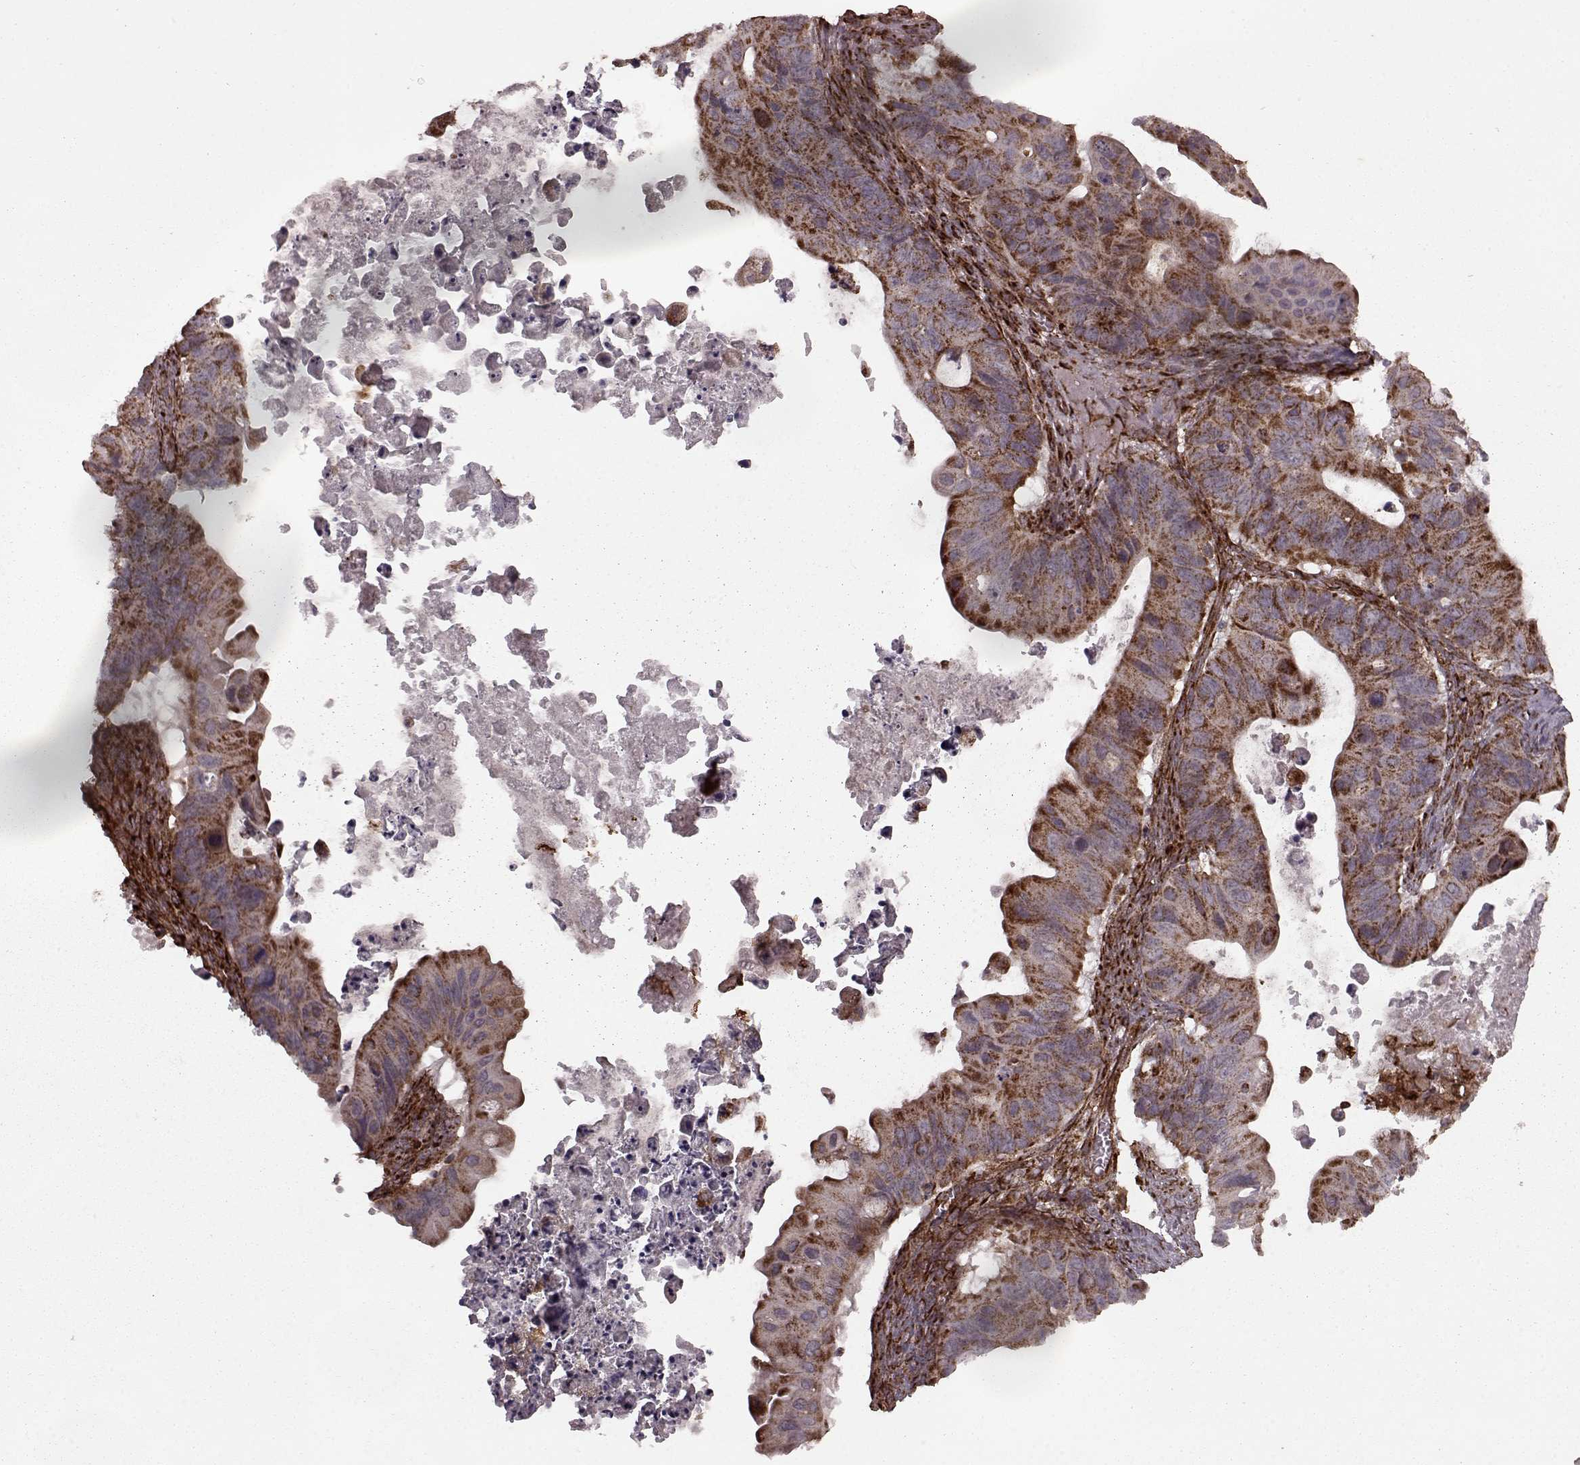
{"staining": {"intensity": "moderate", "quantity": "<25%", "location": "cytoplasmic/membranous"}, "tissue": "ovarian cancer", "cell_type": "Tumor cells", "image_type": "cancer", "snomed": [{"axis": "morphology", "description": "Cystadenocarcinoma, mucinous, NOS"}, {"axis": "topography", "description": "Ovary"}], "caption": "An image of ovarian cancer stained for a protein exhibits moderate cytoplasmic/membranous brown staining in tumor cells.", "gene": "FXN", "patient": {"sex": "female", "age": 64}}